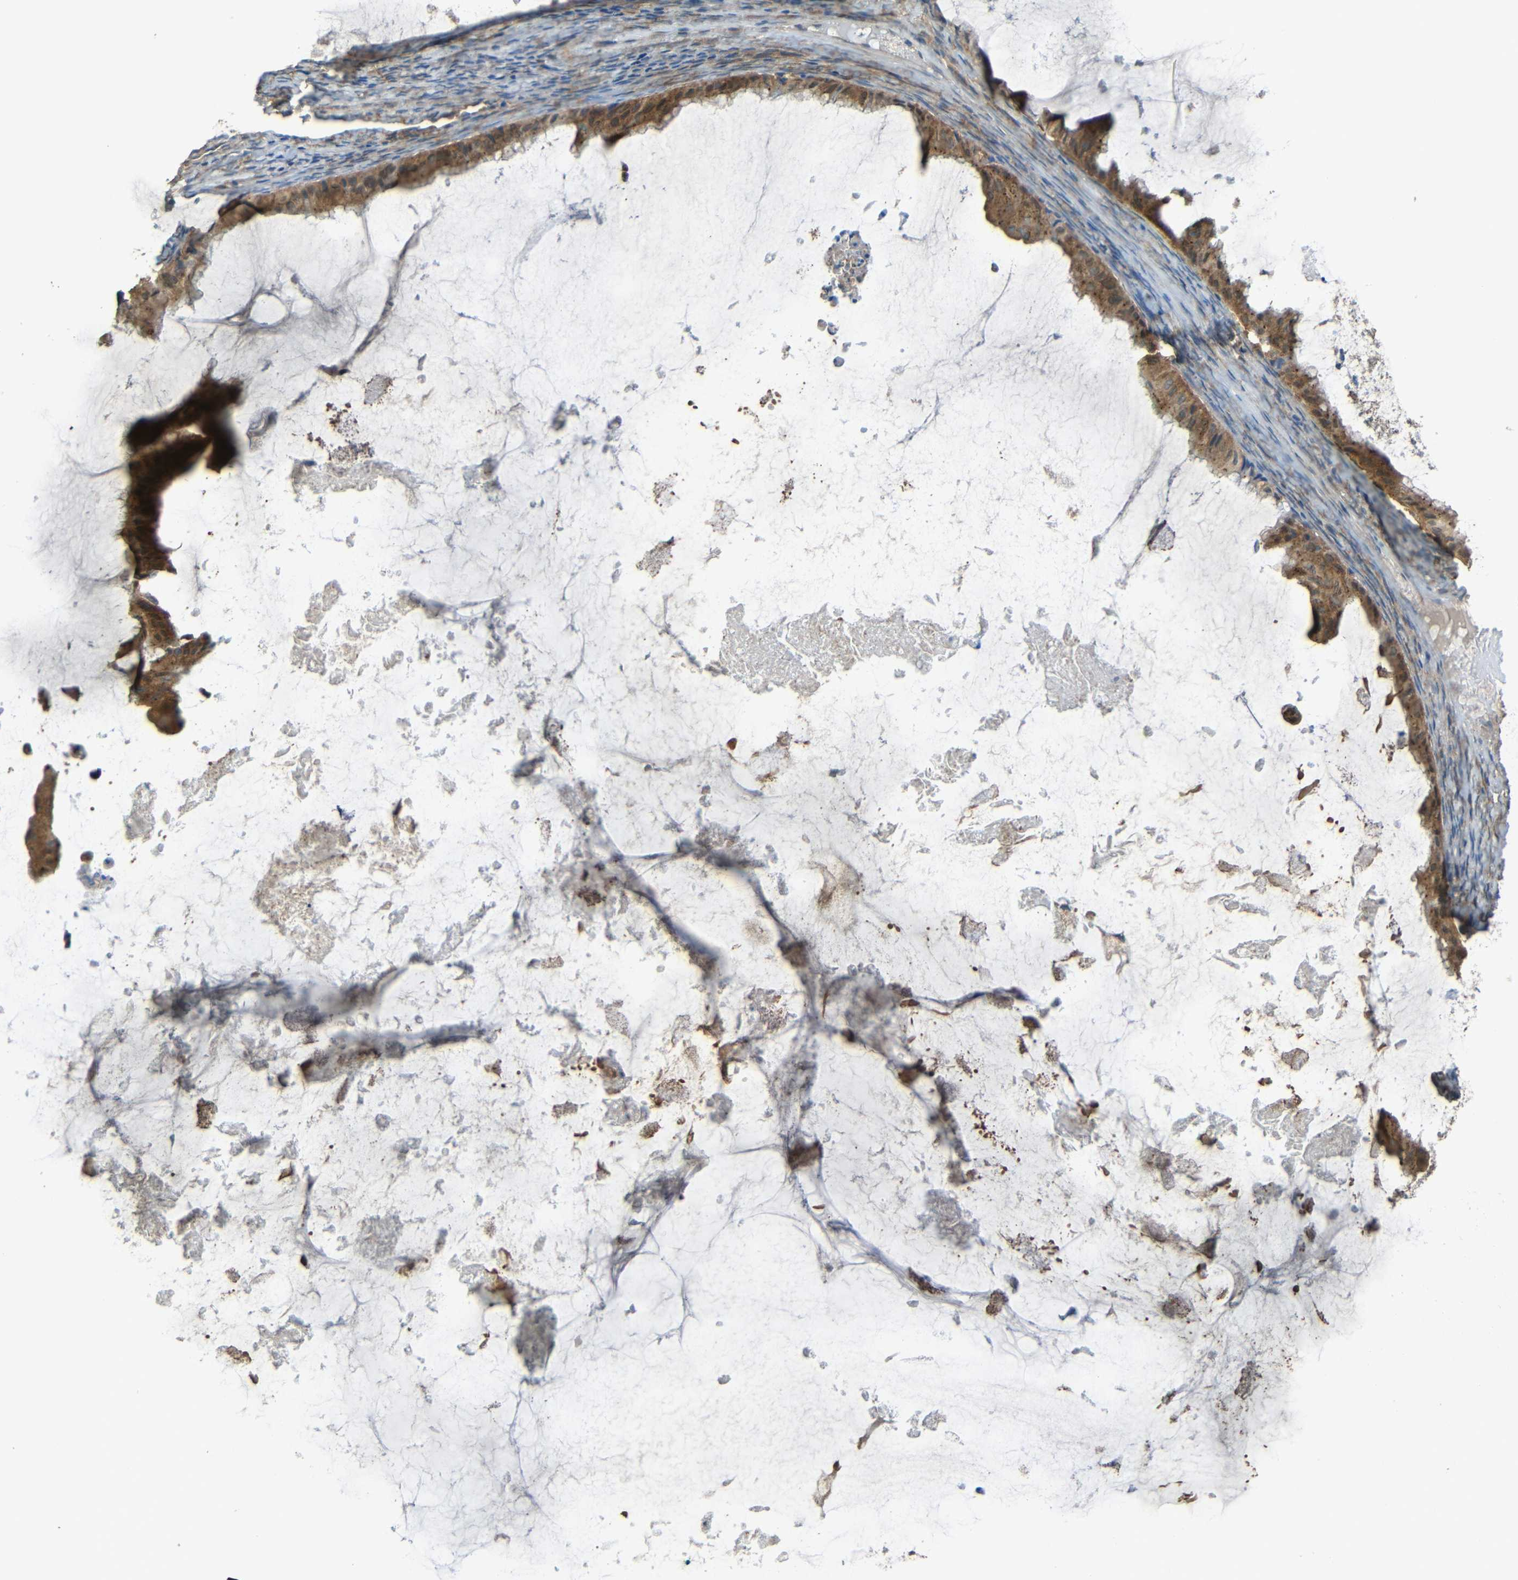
{"staining": {"intensity": "moderate", "quantity": ">75%", "location": "cytoplasmic/membranous"}, "tissue": "ovarian cancer", "cell_type": "Tumor cells", "image_type": "cancer", "snomed": [{"axis": "morphology", "description": "Cystadenocarcinoma, mucinous, NOS"}, {"axis": "topography", "description": "Ovary"}], "caption": "This is a histology image of immunohistochemistry (IHC) staining of ovarian mucinous cystadenocarcinoma, which shows moderate staining in the cytoplasmic/membranous of tumor cells.", "gene": "ACACA", "patient": {"sex": "female", "age": 61}}